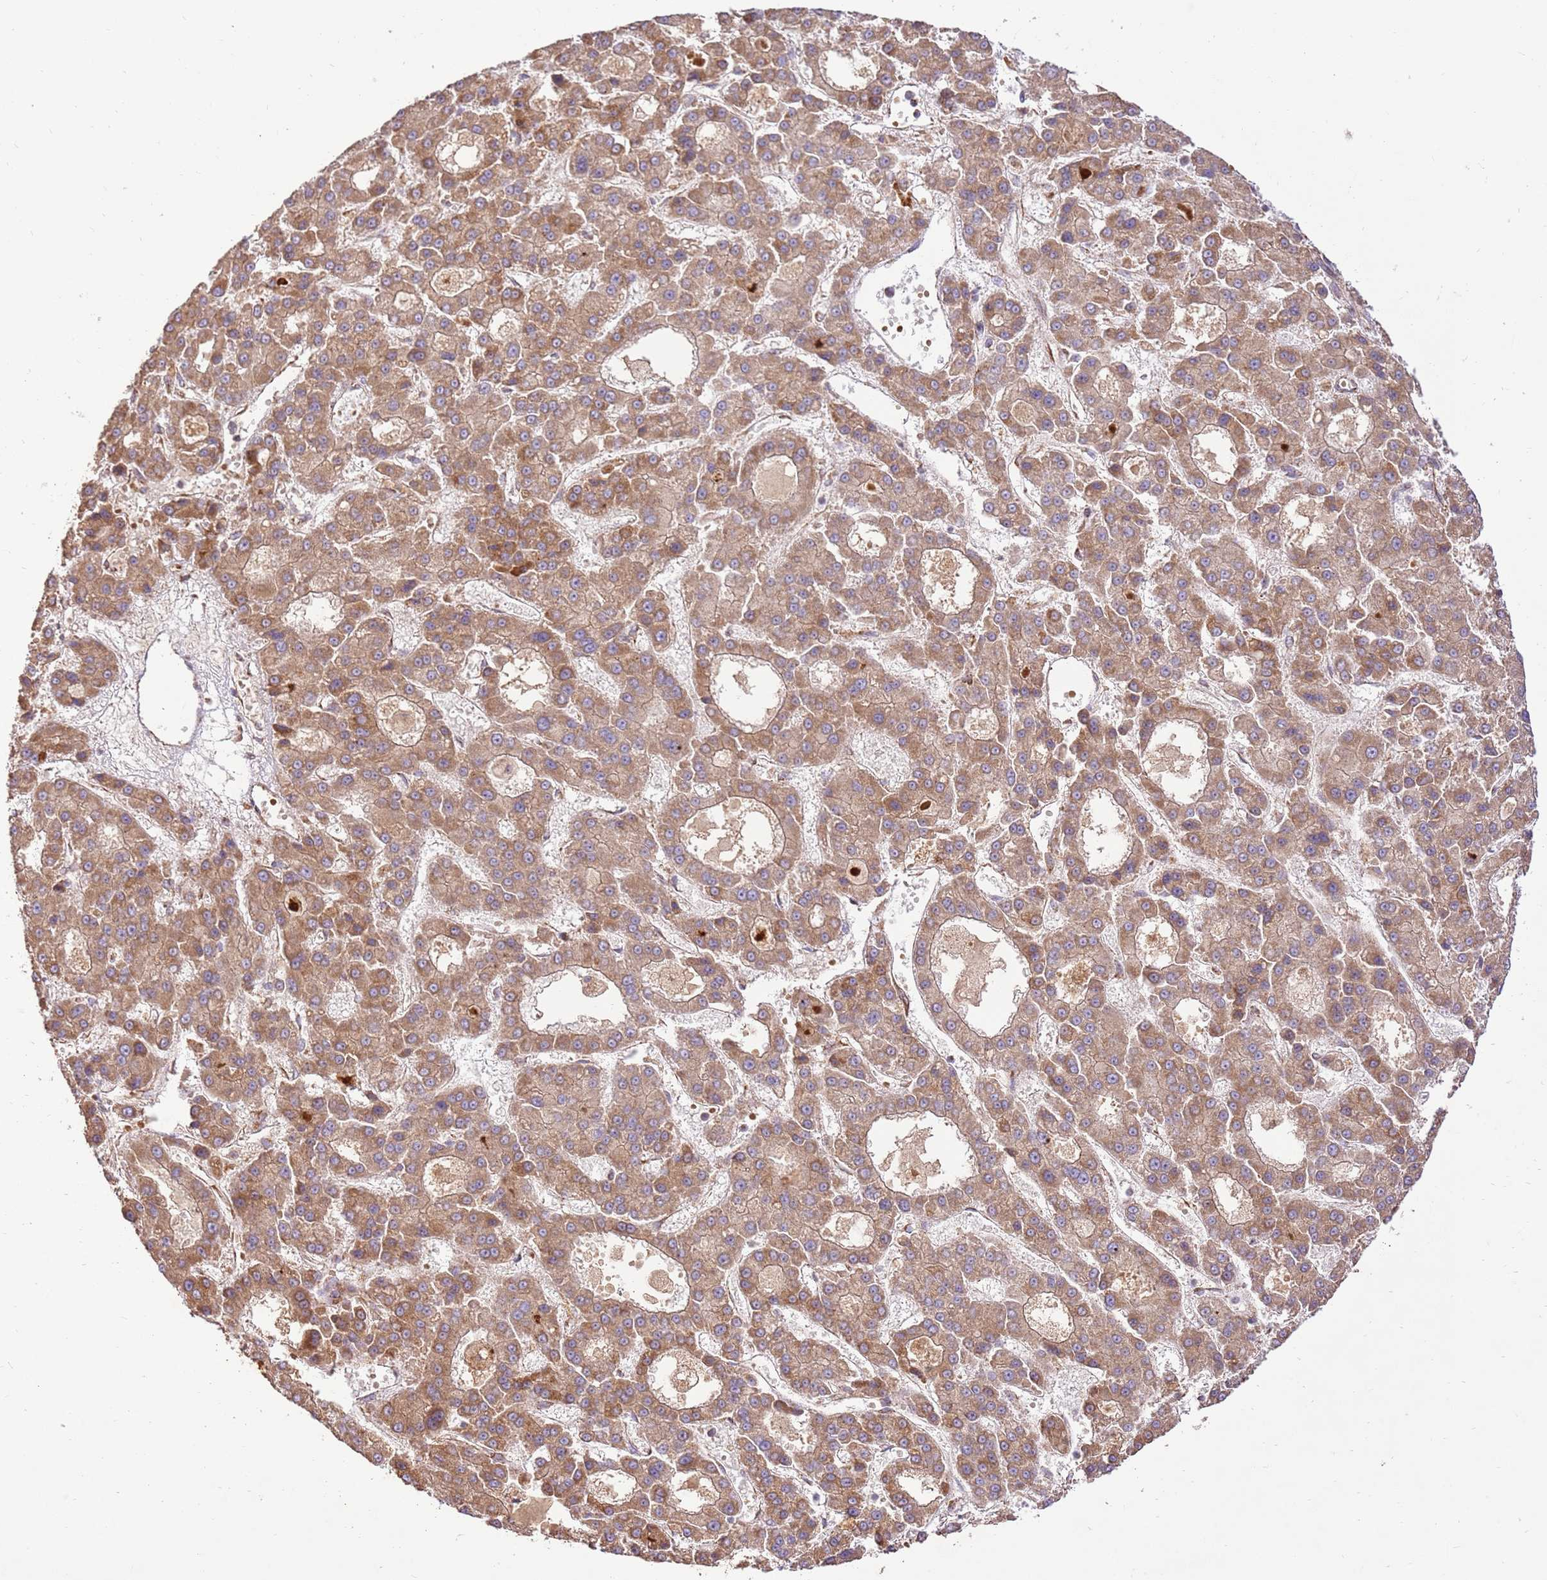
{"staining": {"intensity": "moderate", "quantity": ">75%", "location": "cytoplasmic/membranous"}, "tissue": "liver cancer", "cell_type": "Tumor cells", "image_type": "cancer", "snomed": [{"axis": "morphology", "description": "Carcinoma, Hepatocellular, NOS"}, {"axis": "topography", "description": "Liver"}], "caption": "This photomicrograph shows IHC staining of liver cancer (hepatocellular carcinoma), with medium moderate cytoplasmic/membranous expression in approximately >75% of tumor cells.", "gene": "SPATA2L", "patient": {"sex": "male", "age": 70}}